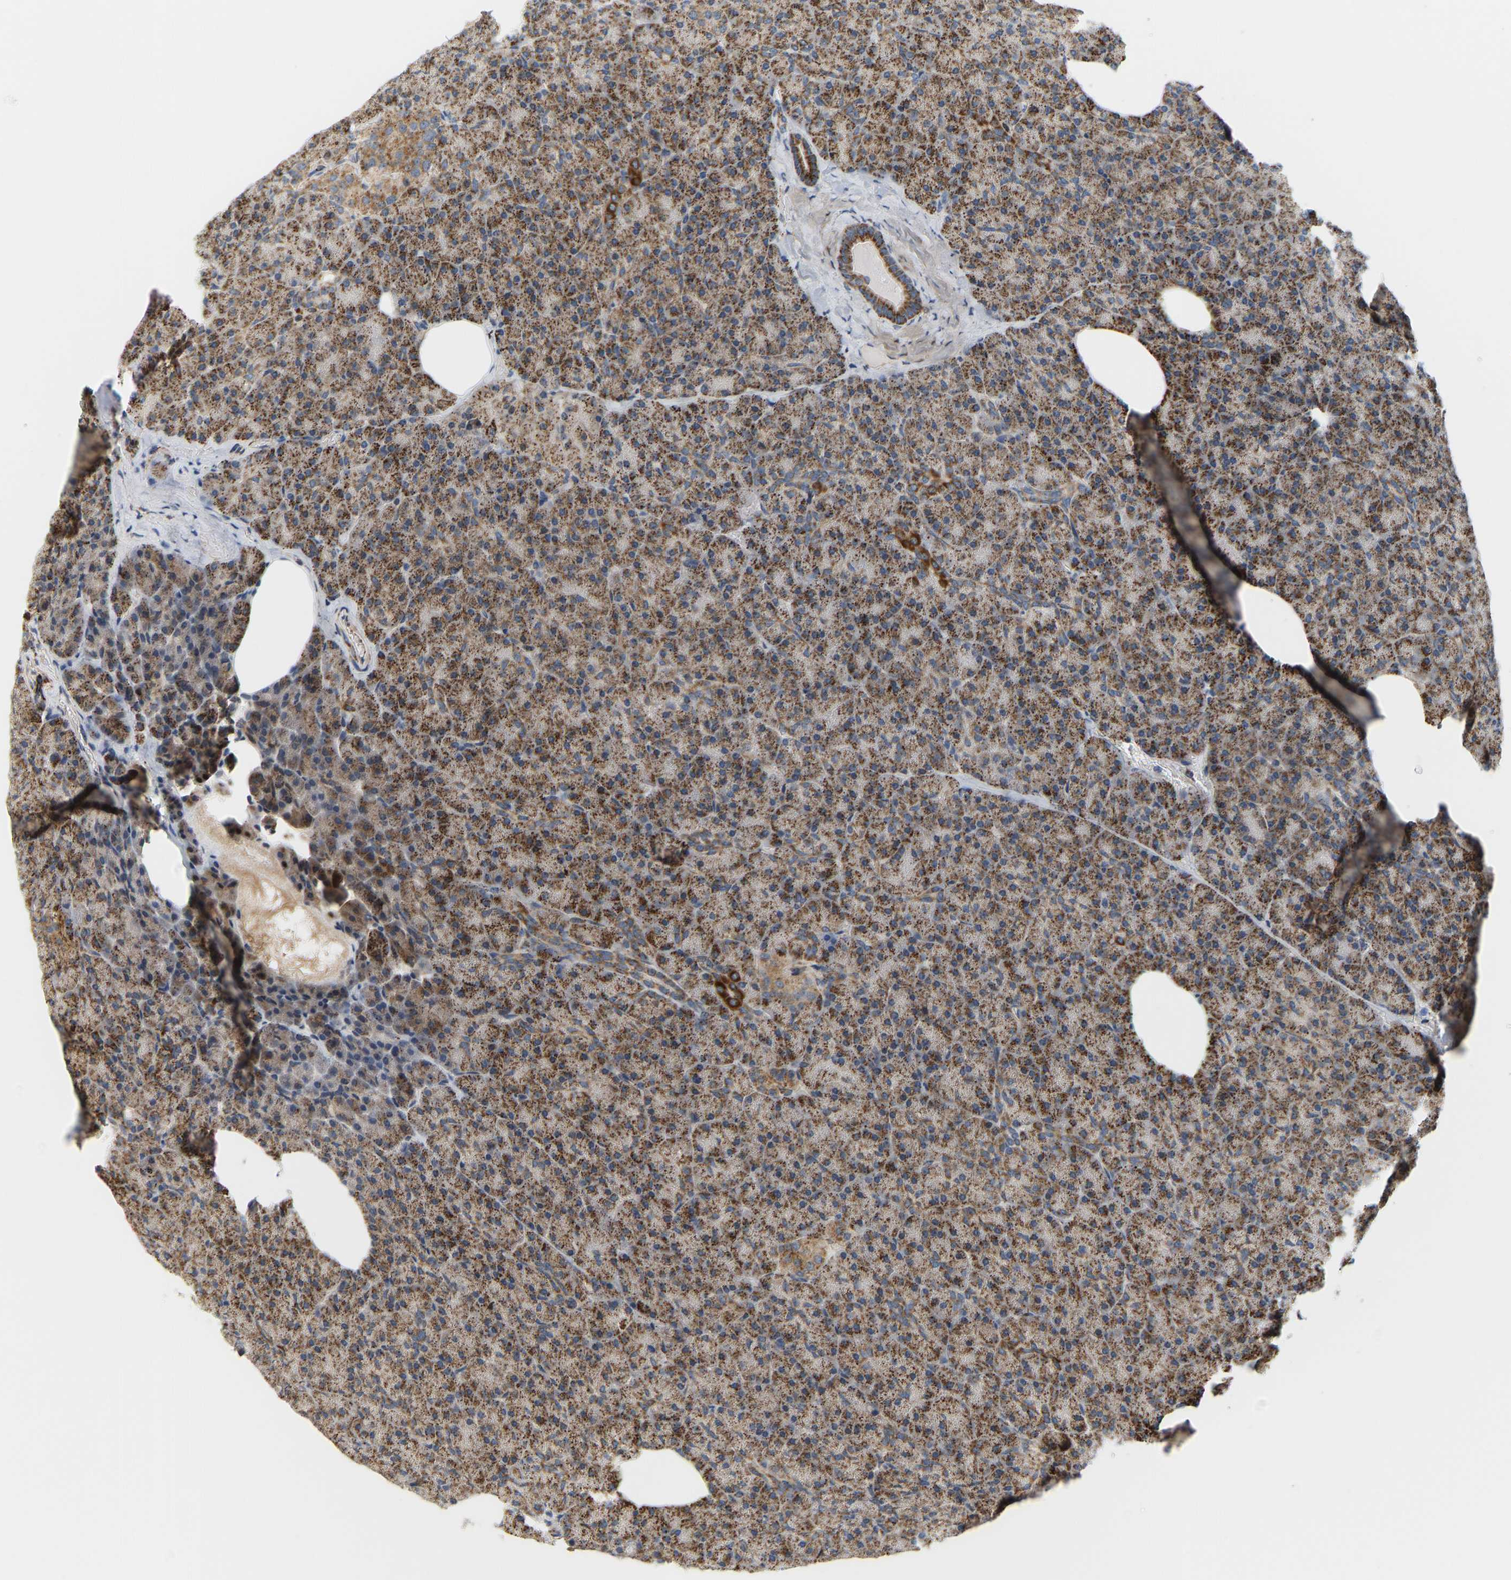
{"staining": {"intensity": "moderate", "quantity": ">75%", "location": "cytoplasmic/membranous"}, "tissue": "pancreas", "cell_type": "Exocrine glandular cells", "image_type": "normal", "snomed": [{"axis": "morphology", "description": "Normal tissue, NOS"}, {"axis": "topography", "description": "Pancreas"}], "caption": "Human pancreas stained with a brown dye exhibits moderate cytoplasmic/membranous positive positivity in about >75% of exocrine glandular cells.", "gene": "GPSM2", "patient": {"sex": "female", "age": 35}}